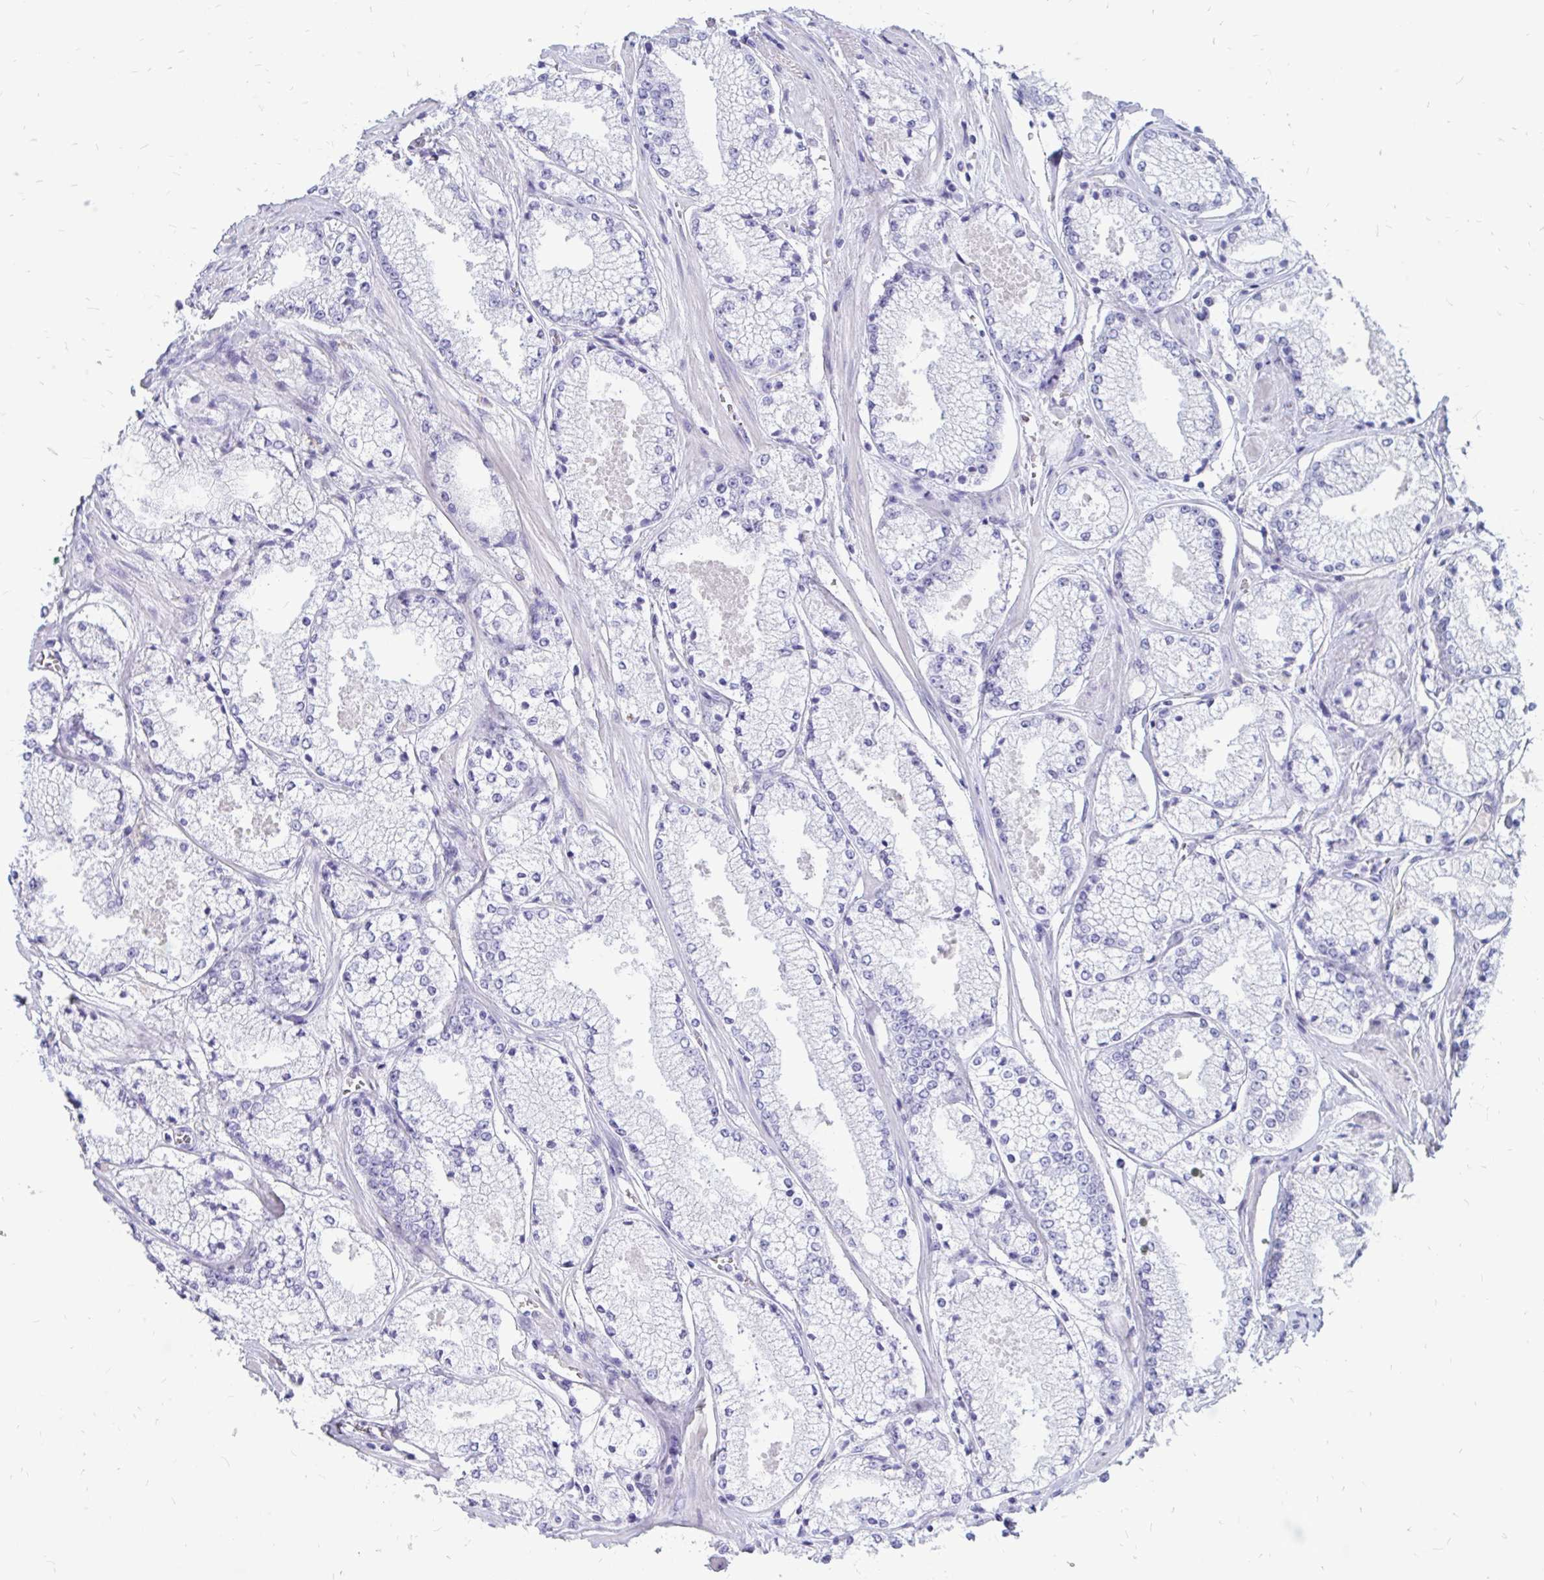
{"staining": {"intensity": "negative", "quantity": "none", "location": "none"}, "tissue": "prostate cancer", "cell_type": "Tumor cells", "image_type": "cancer", "snomed": [{"axis": "morphology", "description": "Adenocarcinoma, High grade"}, {"axis": "topography", "description": "Prostate"}], "caption": "Prostate adenocarcinoma (high-grade) stained for a protein using immunohistochemistry (IHC) displays no positivity tumor cells.", "gene": "IGSF5", "patient": {"sex": "male", "age": 63}}